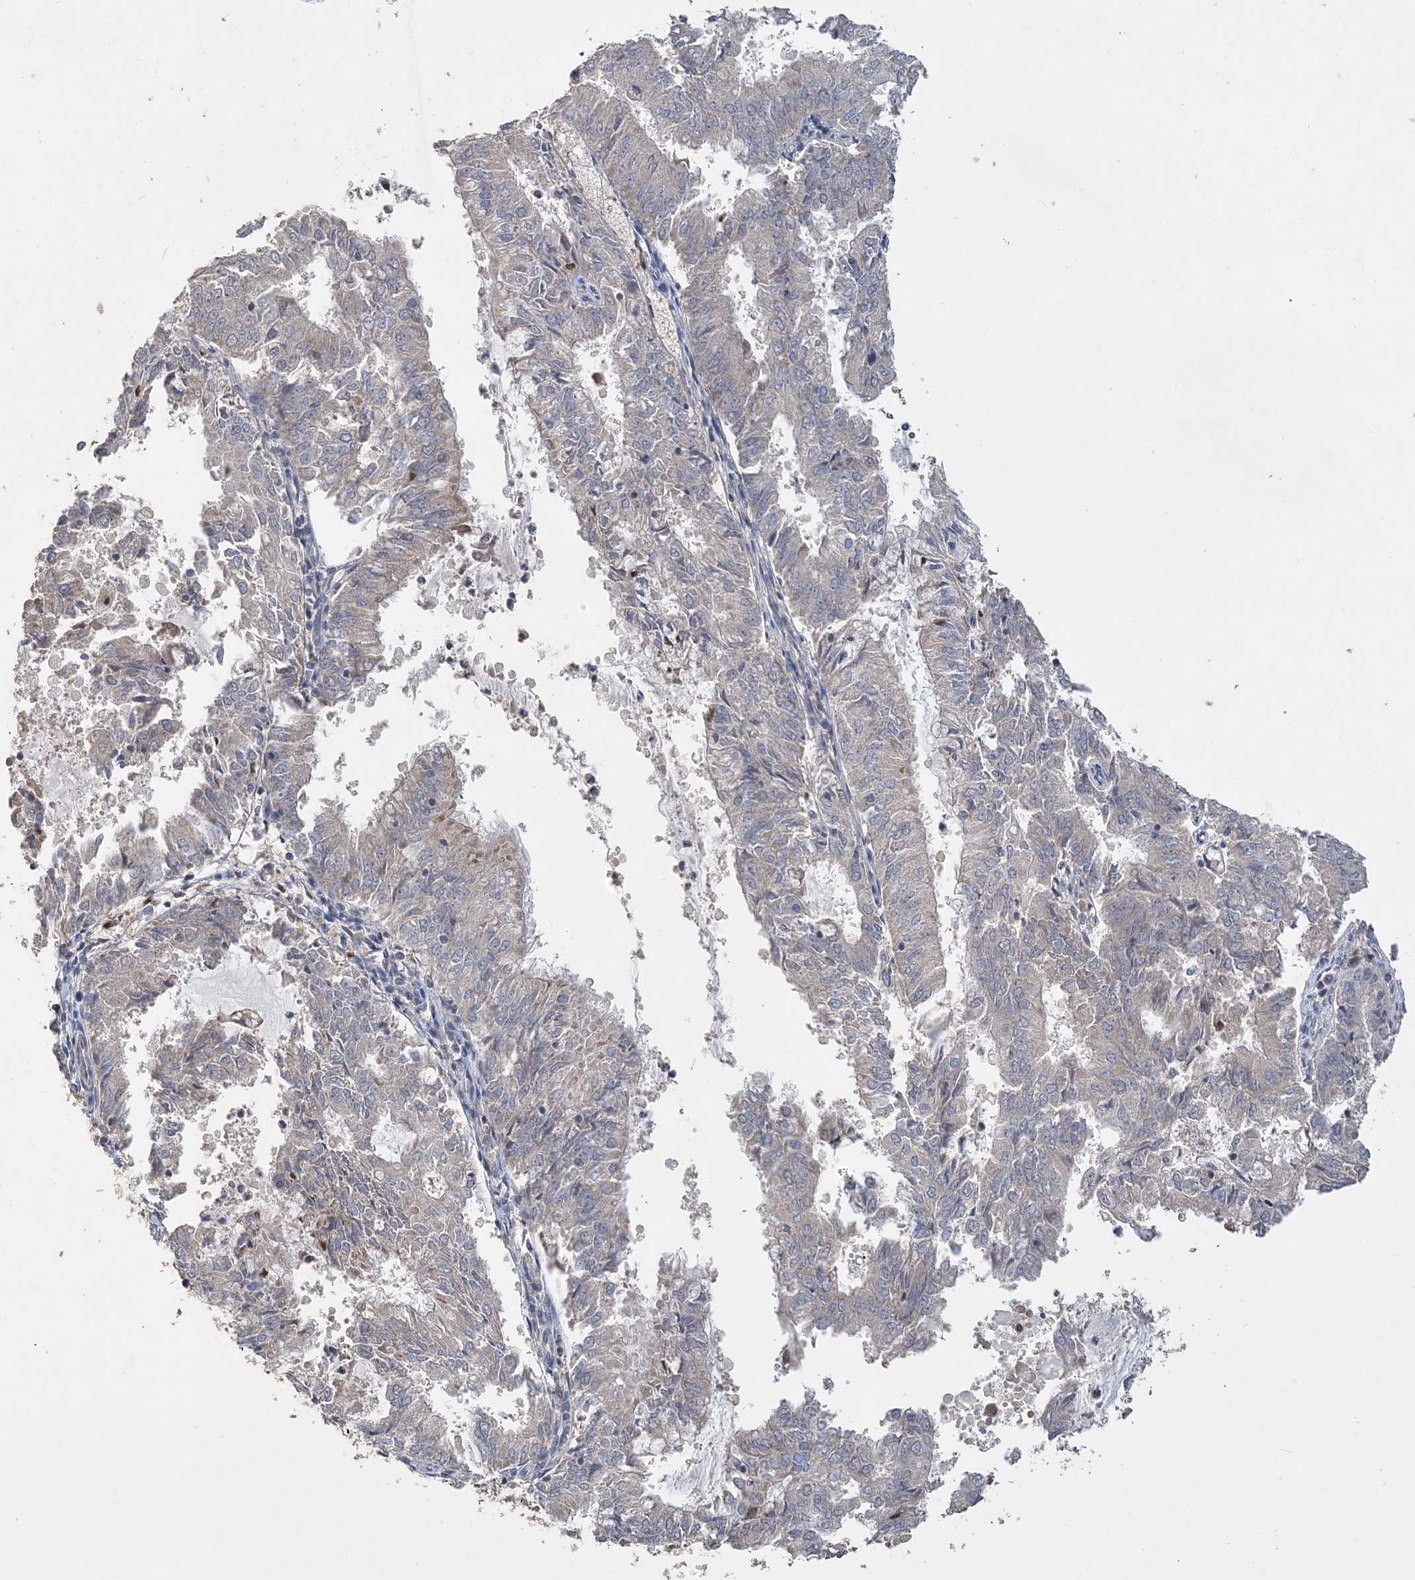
{"staining": {"intensity": "weak", "quantity": "<25%", "location": "cytoplasmic/membranous"}, "tissue": "endometrial cancer", "cell_type": "Tumor cells", "image_type": "cancer", "snomed": [{"axis": "morphology", "description": "Adenocarcinoma, NOS"}, {"axis": "topography", "description": "Endometrium"}], "caption": "Endometrial adenocarcinoma stained for a protein using immunohistochemistry reveals no expression tumor cells.", "gene": "GRINA", "patient": {"sex": "female", "age": 57}}